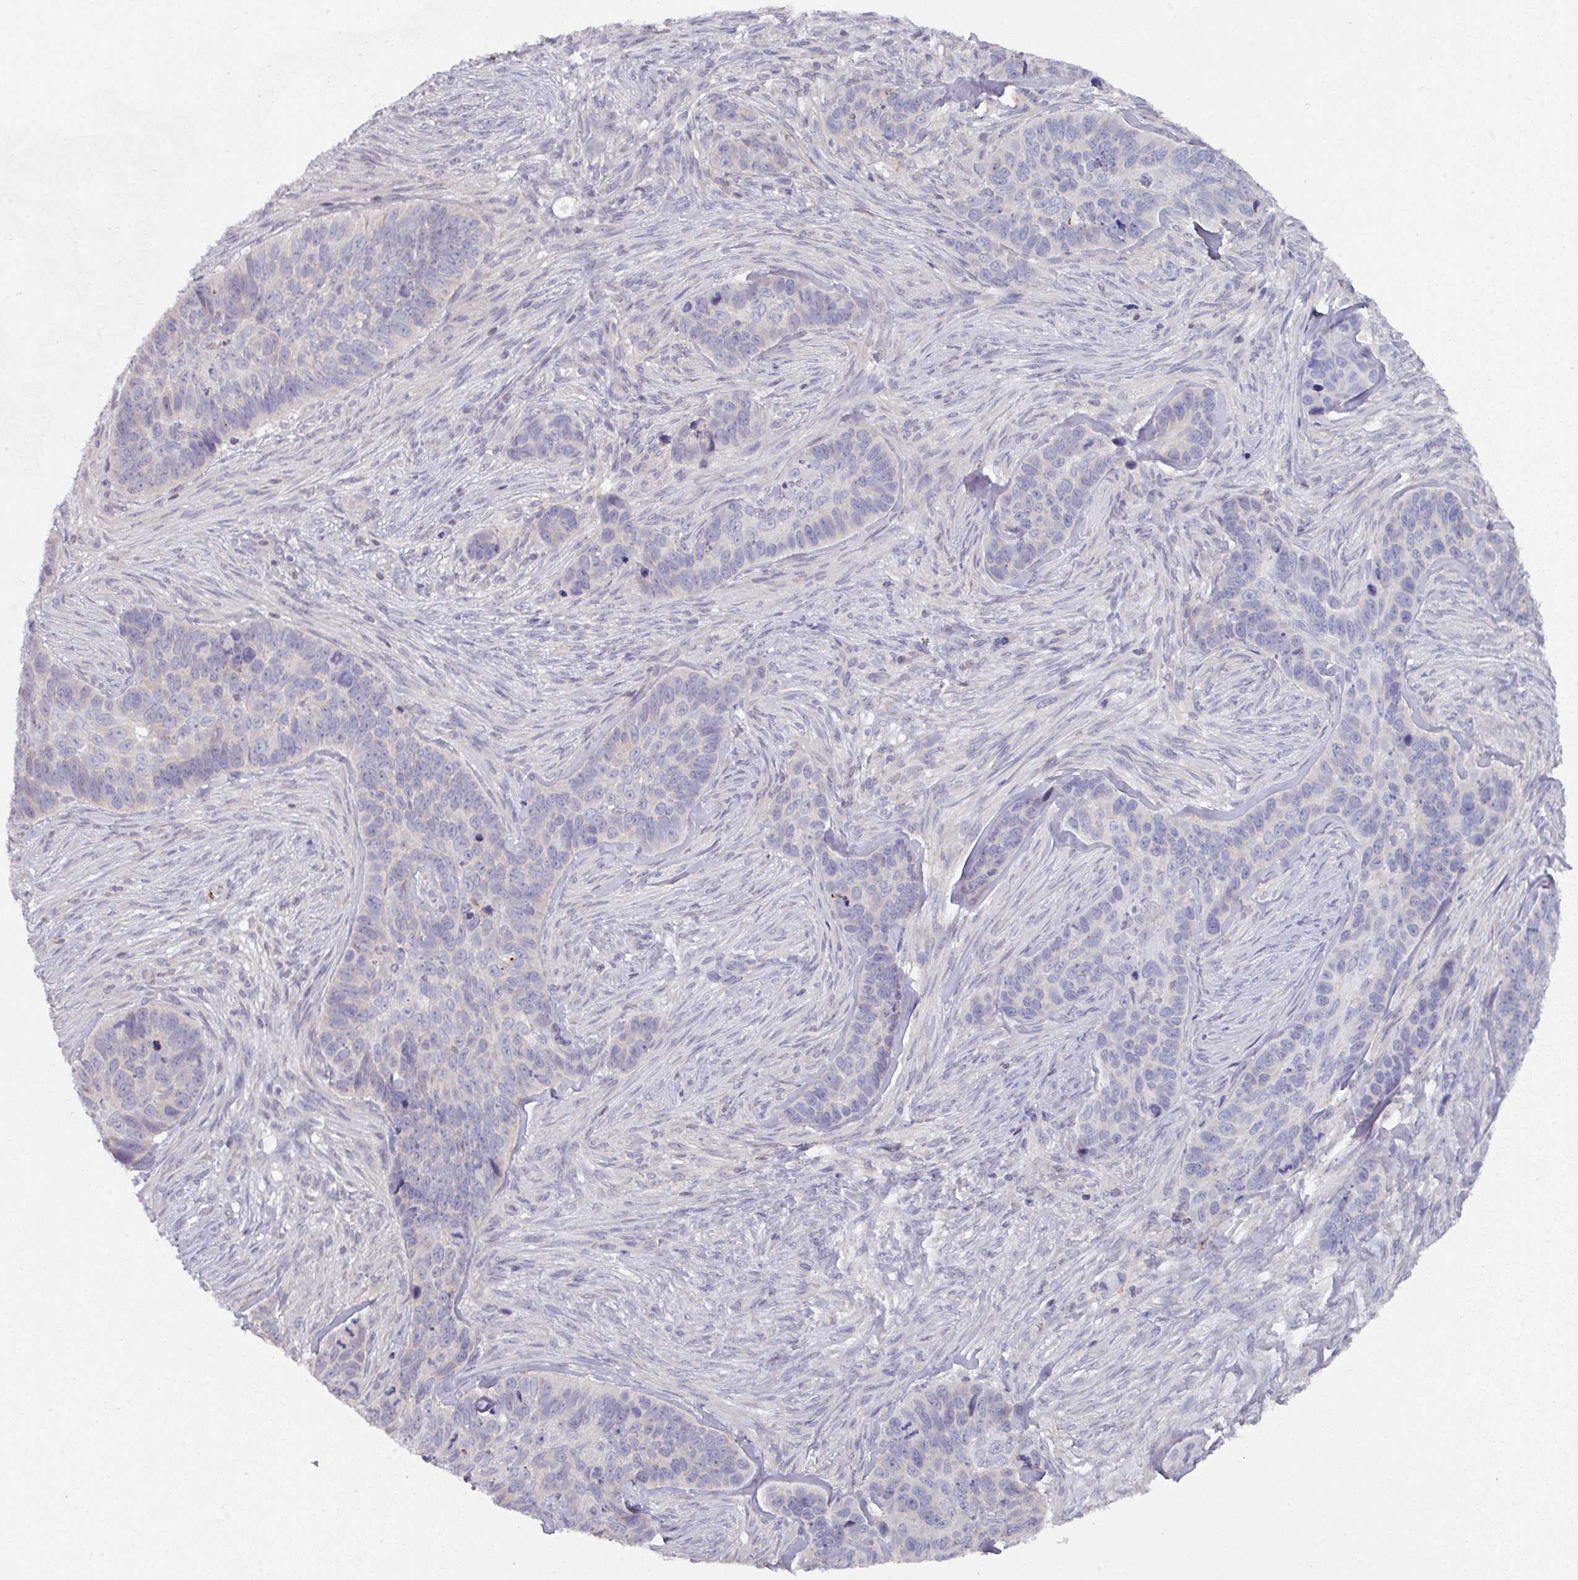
{"staining": {"intensity": "negative", "quantity": "none", "location": "none"}, "tissue": "skin cancer", "cell_type": "Tumor cells", "image_type": "cancer", "snomed": [{"axis": "morphology", "description": "Basal cell carcinoma"}, {"axis": "topography", "description": "Skin"}], "caption": "Immunohistochemical staining of human basal cell carcinoma (skin) exhibits no significant positivity in tumor cells.", "gene": "DCAF12L2", "patient": {"sex": "female", "age": 82}}